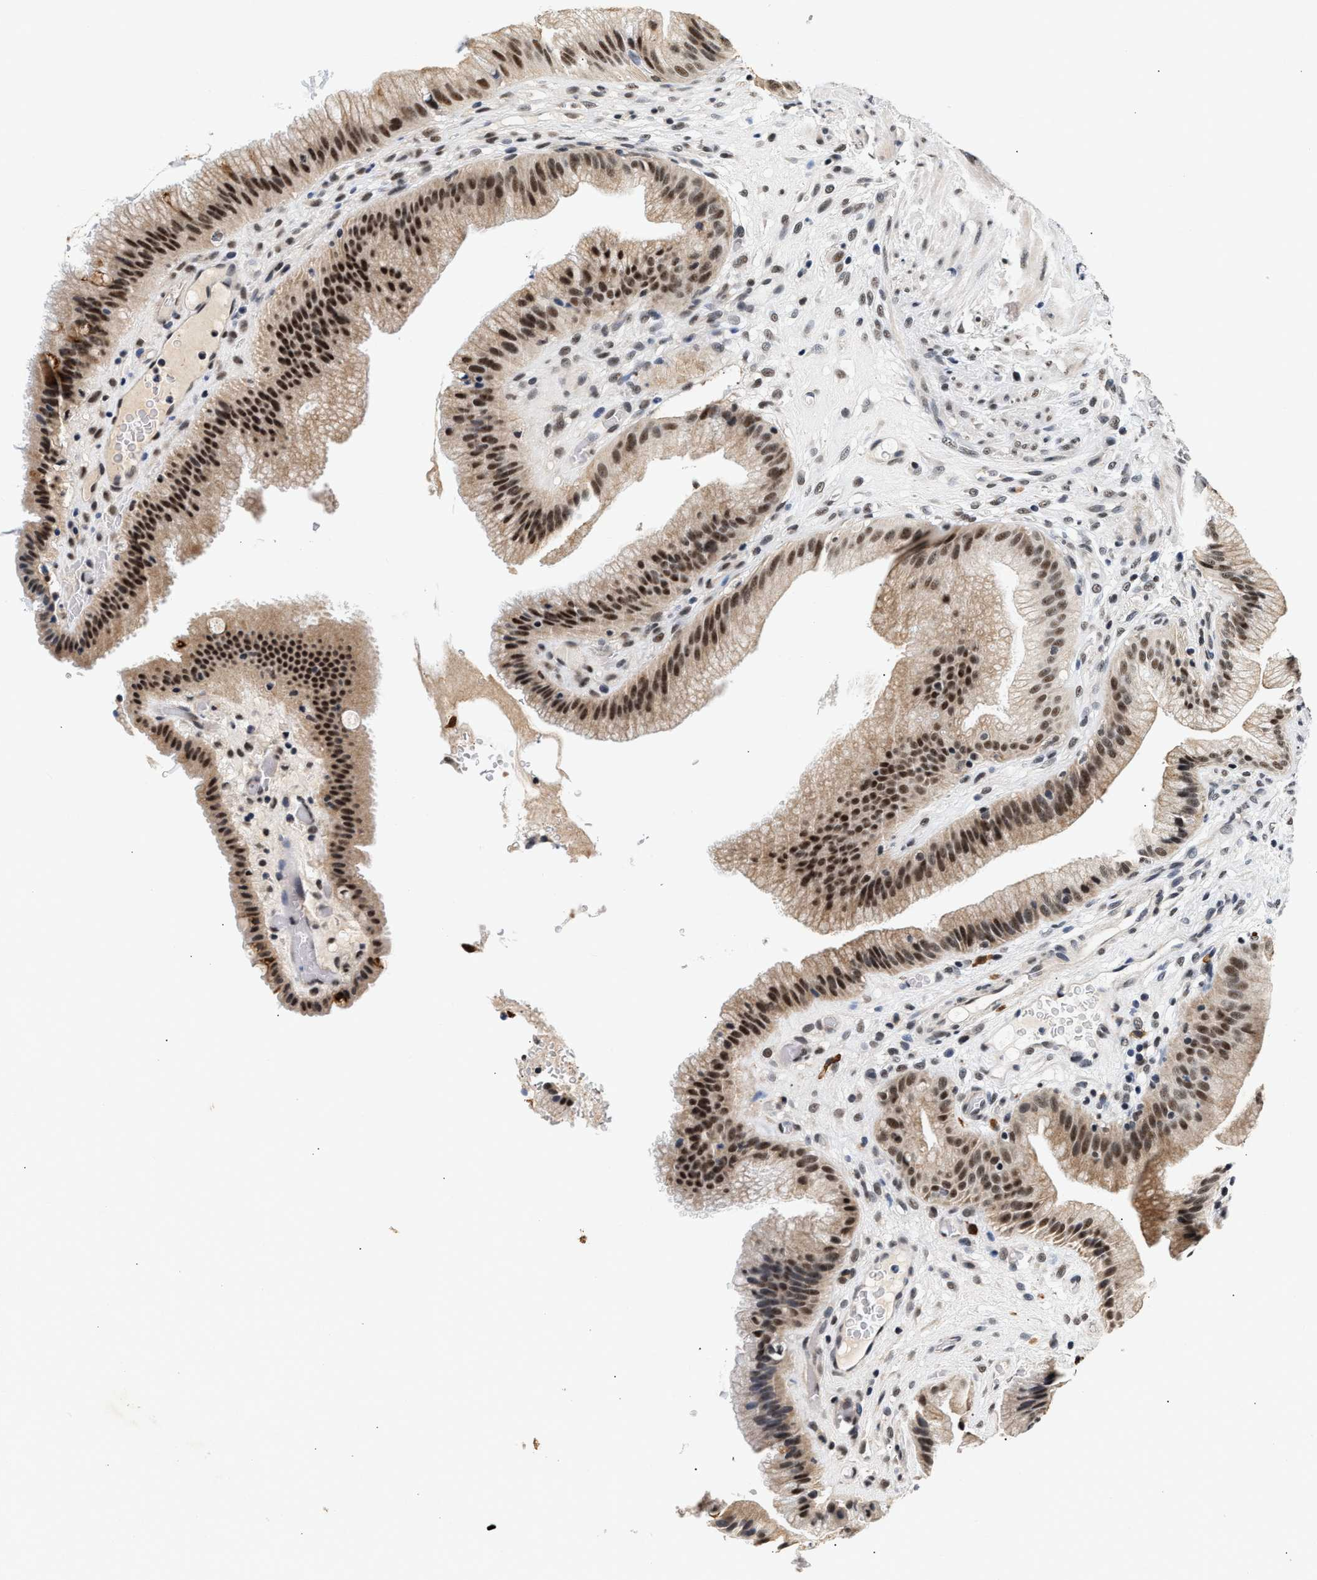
{"staining": {"intensity": "strong", "quantity": ">75%", "location": "nuclear"}, "tissue": "gallbladder", "cell_type": "Glandular cells", "image_type": "normal", "snomed": [{"axis": "morphology", "description": "Normal tissue, NOS"}, {"axis": "topography", "description": "Gallbladder"}], "caption": "A micrograph showing strong nuclear expression in about >75% of glandular cells in benign gallbladder, as visualized by brown immunohistochemical staining.", "gene": "THOC1", "patient": {"sex": "male", "age": 49}}